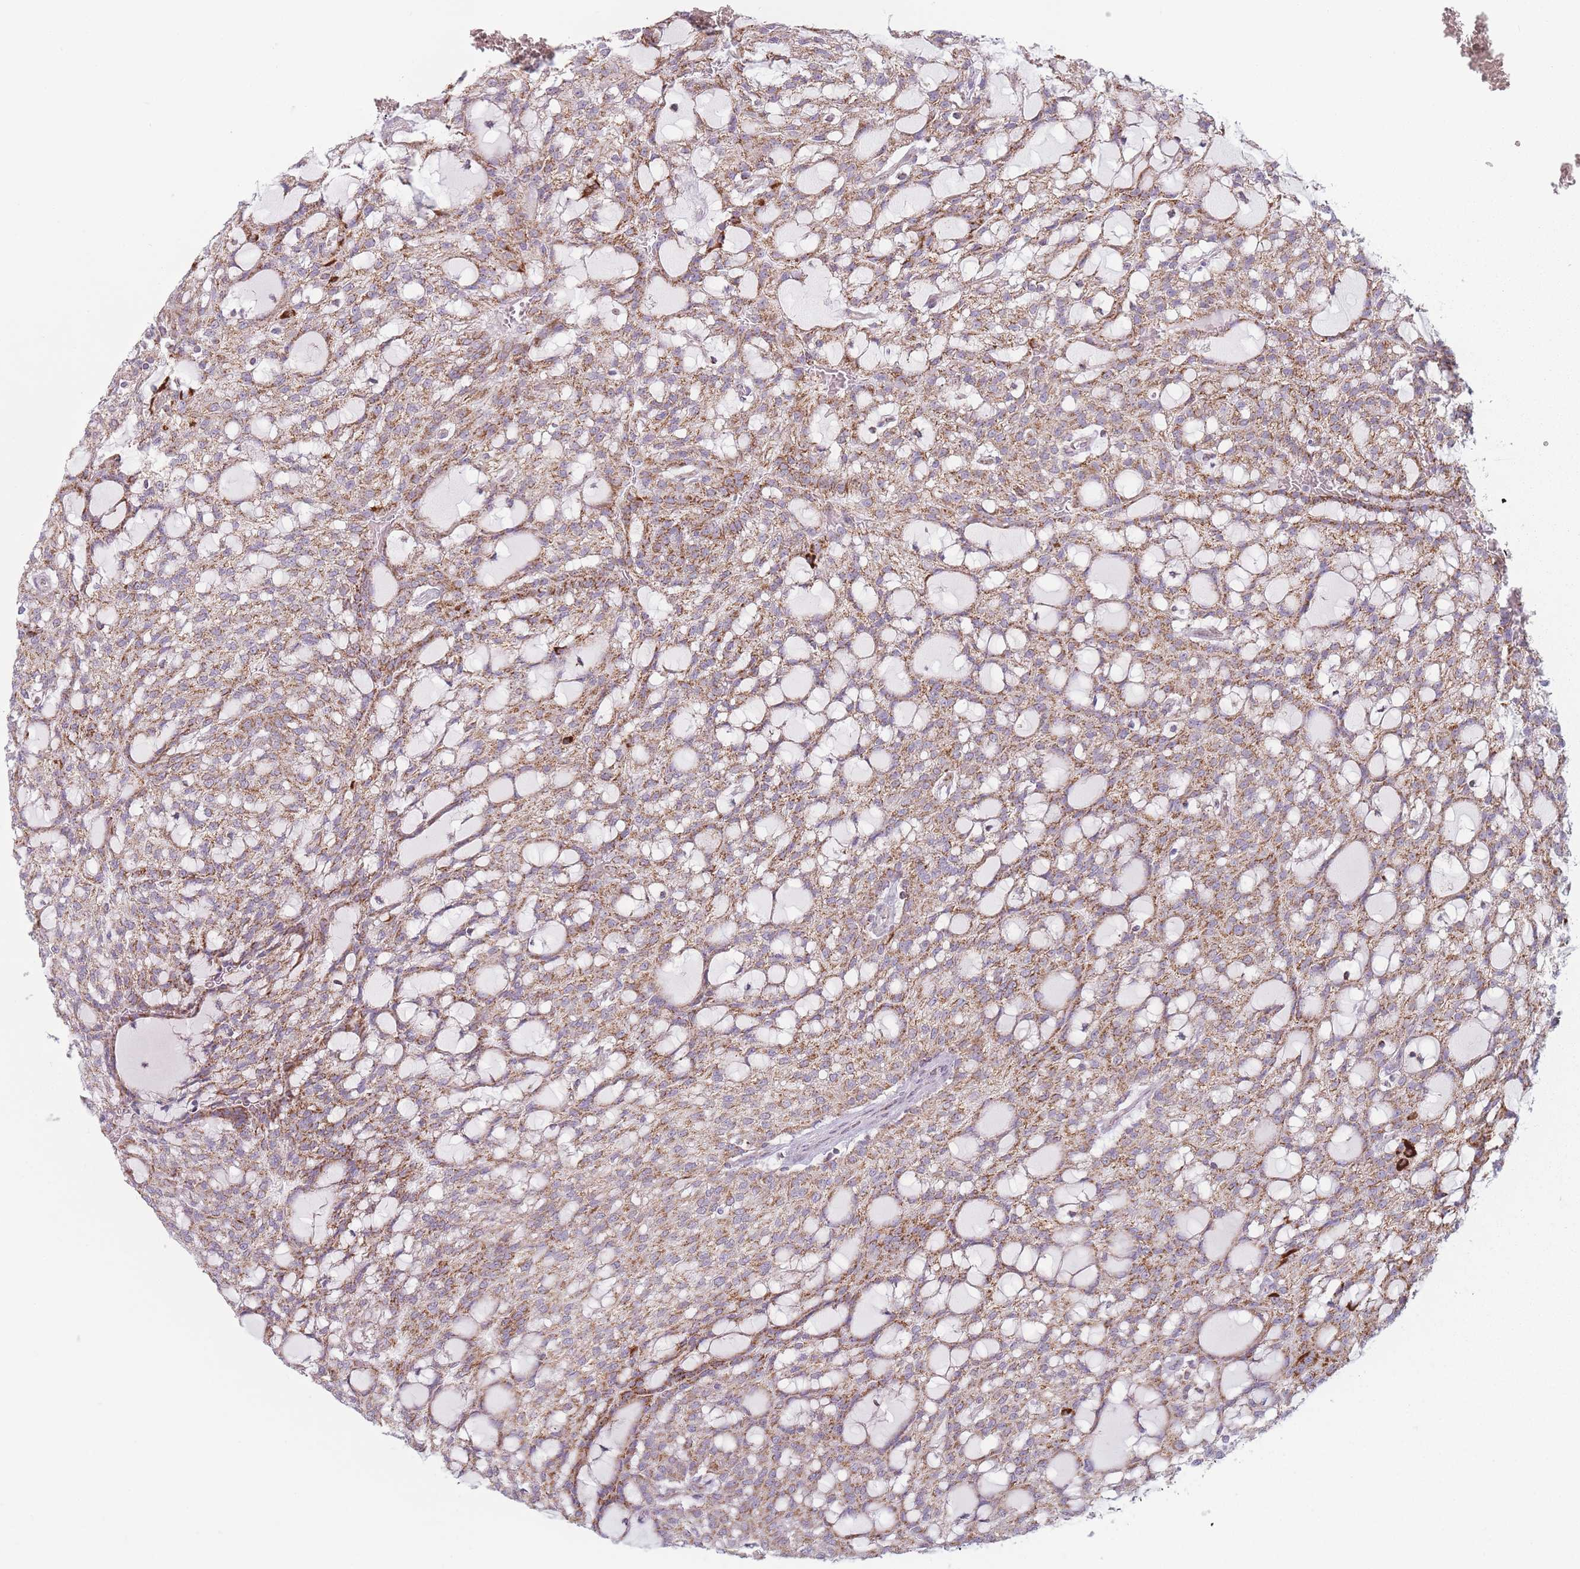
{"staining": {"intensity": "moderate", "quantity": ">75%", "location": "cytoplasmic/membranous"}, "tissue": "renal cancer", "cell_type": "Tumor cells", "image_type": "cancer", "snomed": [{"axis": "morphology", "description": "Adenocarcinoma, NOS"}, {"axis": "topography", "description": "Kidney"}], "caption": "Immunohistochemistry (IHC) of renal cancer exhibits medium levels of moderate cytoplasmic/membranous staining in approximately >75% of tumor cells. Immunohistochemistry (IHC) stains the protein in brown and the nuclei are stained blue.", "gene": "DCHS1", "patient": {"sex": "male", "age": 63}}